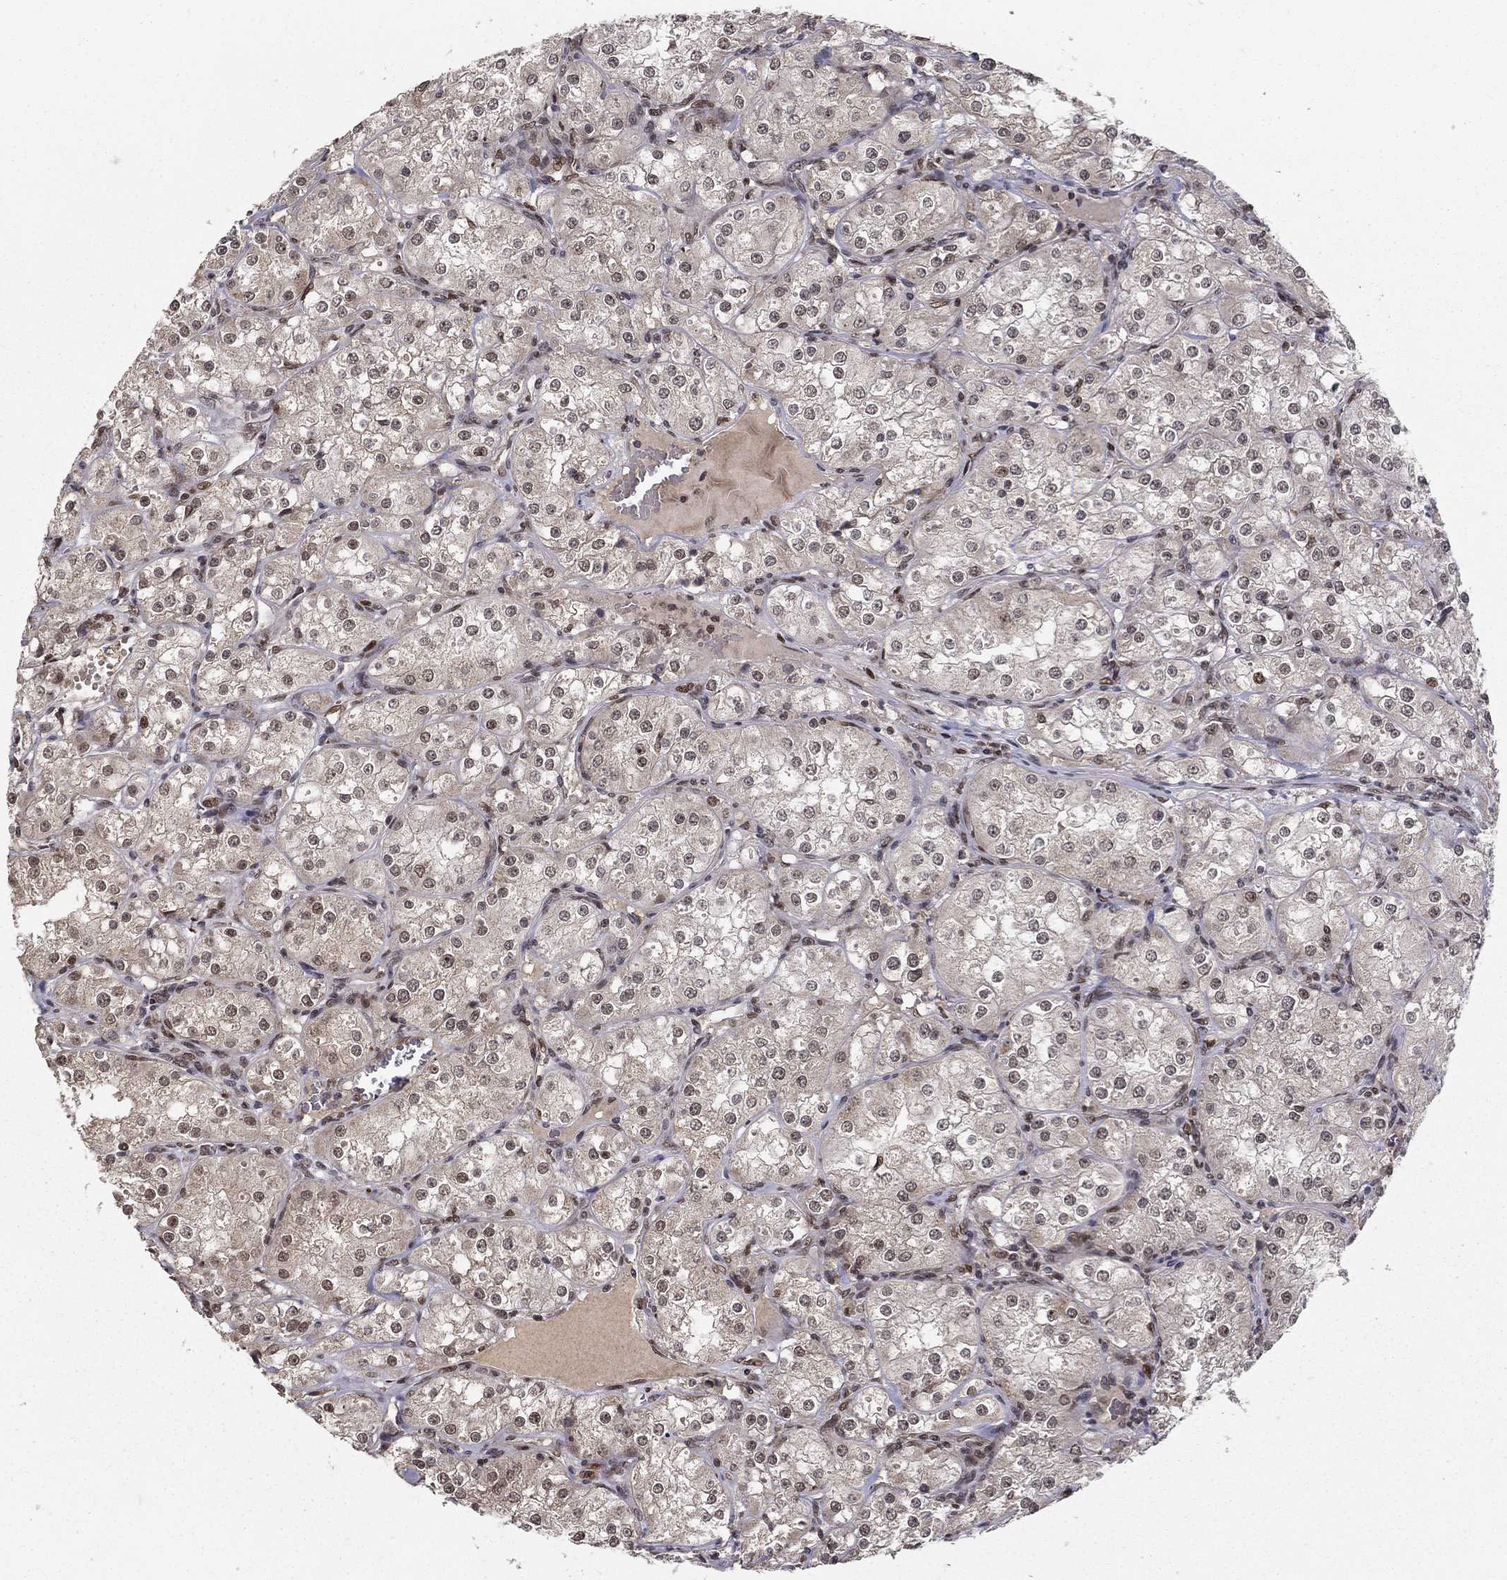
{"staining": {"intensity": "negative", "quantity": "none", "location": "none"}, "tissue": "renal cancer", "cell_type": "Tumor cells", "image_type": "cancer", "snomed": [{"axis": "morphology", "description": "Adenocarcinoma, NOS"}, {"axis": "topography", "description": "Kidney"}], "caption": "Renal cancer was stained to show a protein in brown. There is no significant staining in tumor cells.", "gene": "CDCA7L", "patient": {"sex": "male", "age": 77}}